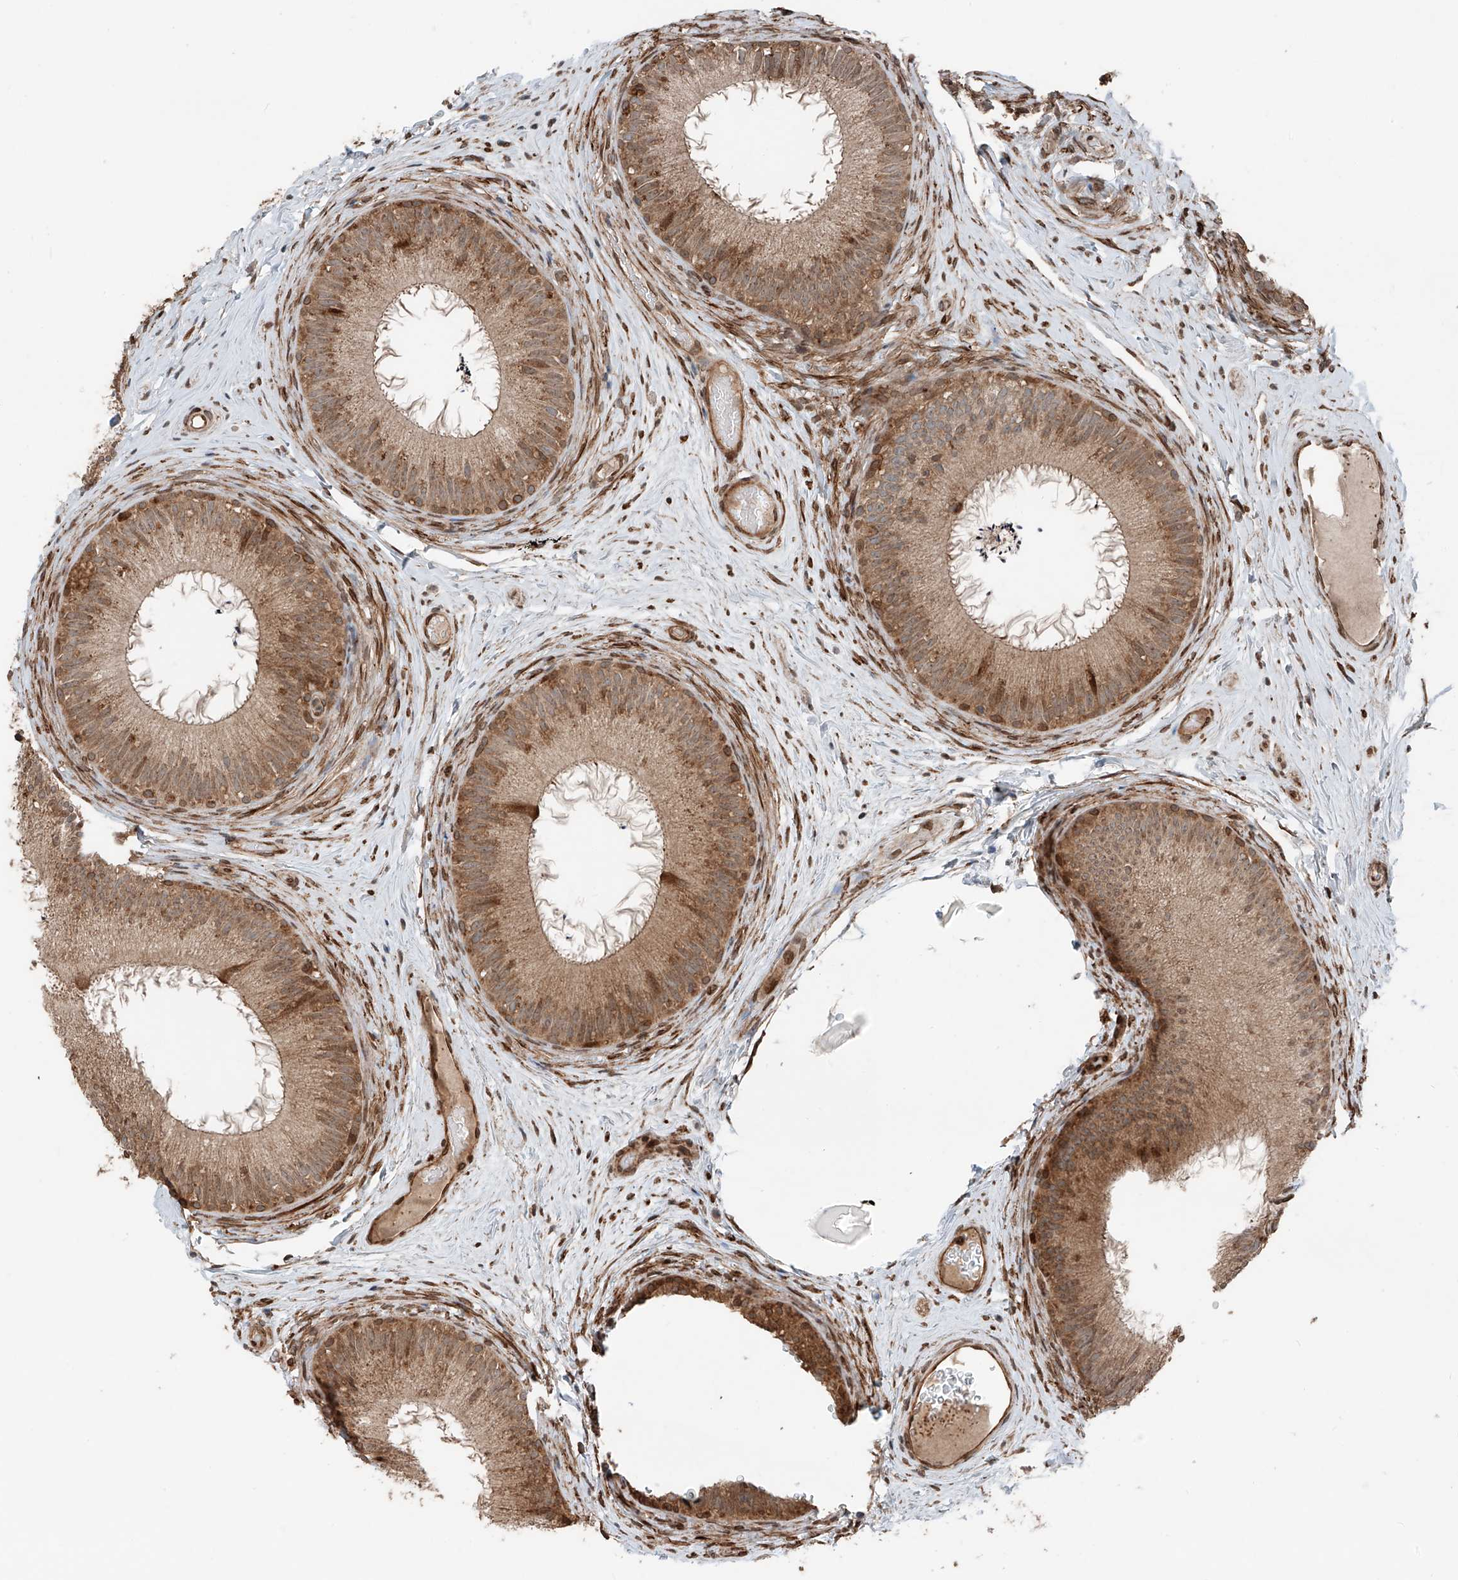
{"staining": {"intensity": "moderate", "quantity": ">75%", "location": "cytoplasmic/membranous"}, "tissue": "epididymis", "cell_type": "Glandular cells", "image_type": "normal", "snomed": [{"axis": "morphology", "description": "Normal tissue, NOS"}, {"axis": "topography", "description": "Epididymis"}], "caption": "Moderate cytoplasmic/membranous expression for a protein is present in about >75% of glandular cells of unremarkable epididymis using immunohistochemistry (IHC).", "gene": "CEP162", "patient": {"sex": "male", "age": 50}}